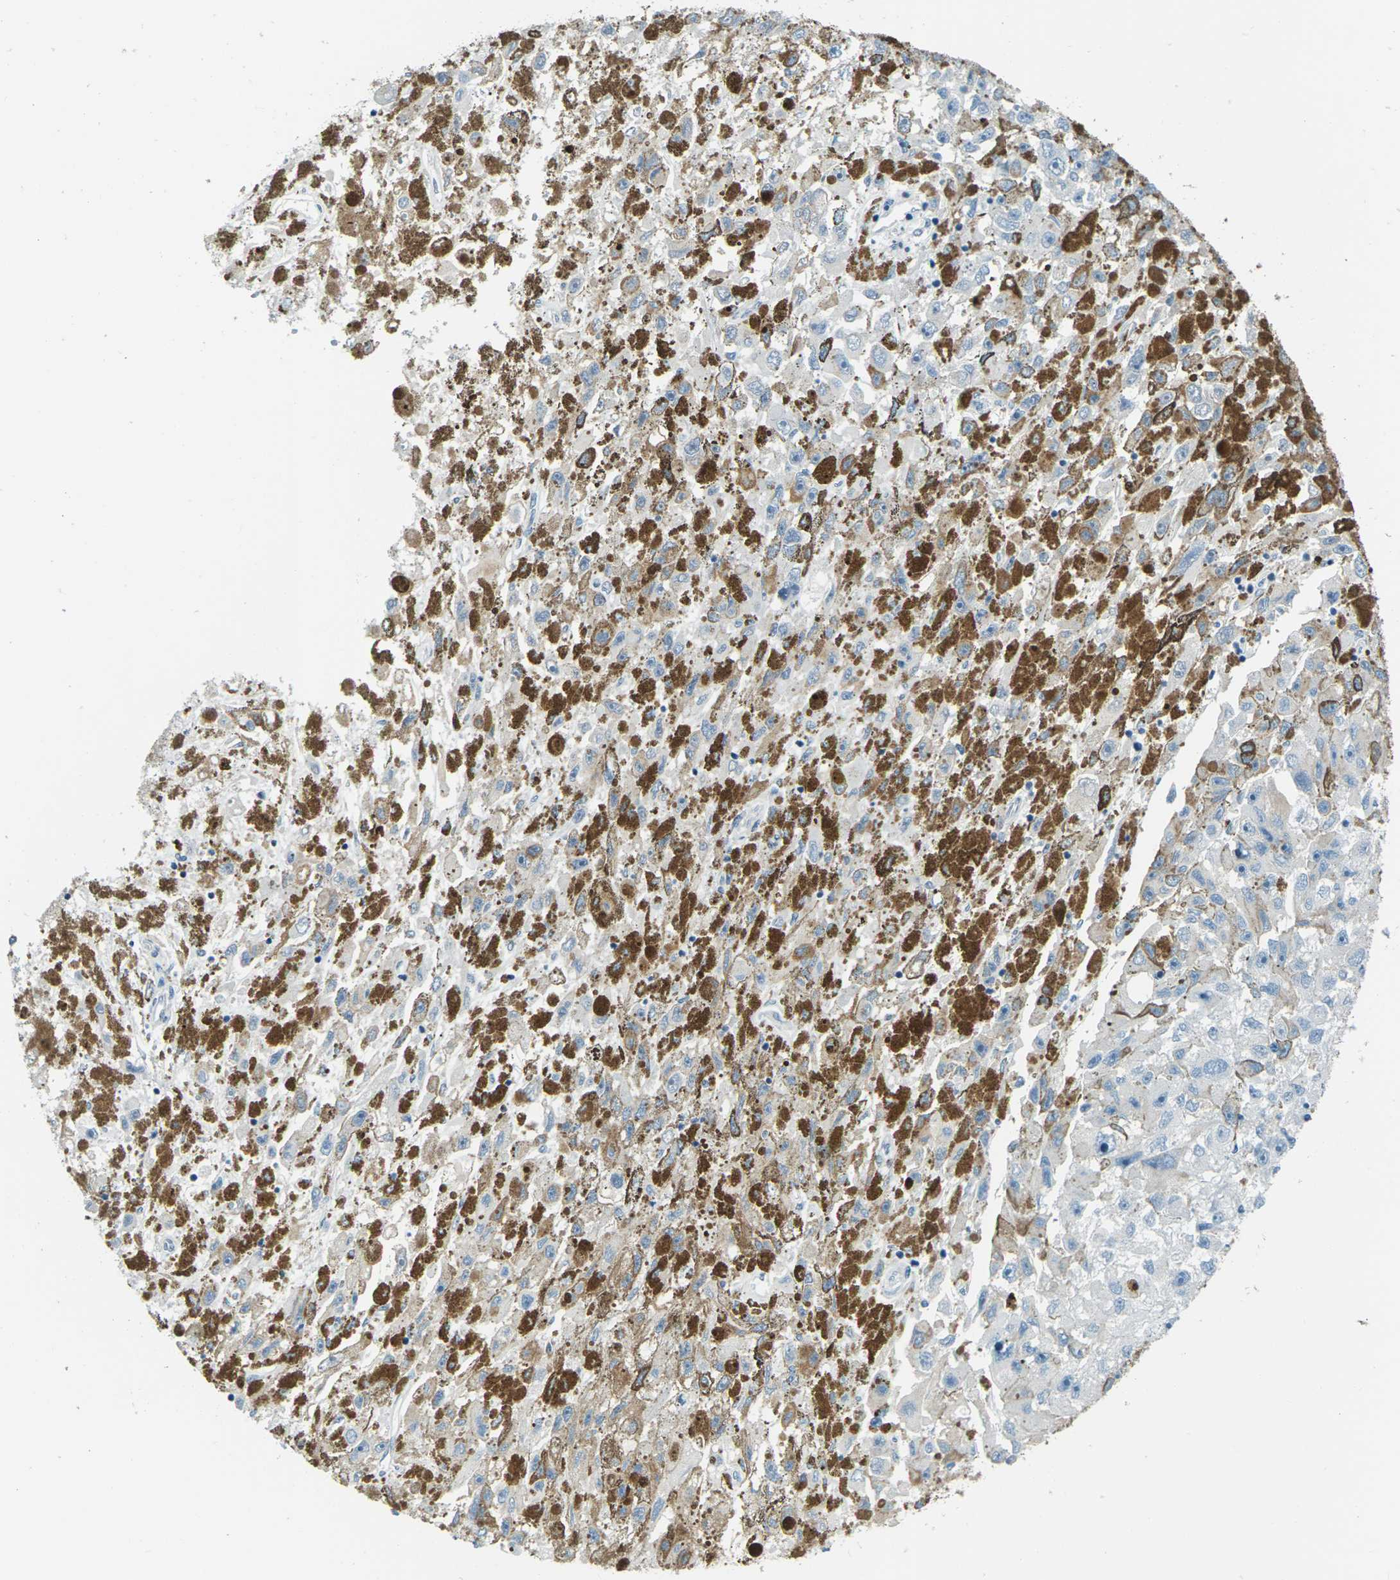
{"staining": {"intensity": "negative", "quantity": "none", "location": "none"}, "tissue": "melanoma", "cell_type": "Tumor cells", "image_type": "cancer", "snomed": [{"axis": "morphology", "description": "Malignant melanoma, NOS"}, {"axis": "topography", "description": "Skin"}], "caption": "Immunohistochemical staining of human melanoma demonstrates no significant expression in tumor cells.", "gene": "NANOS2", "patient": {"sex": "female", "age": 104}}